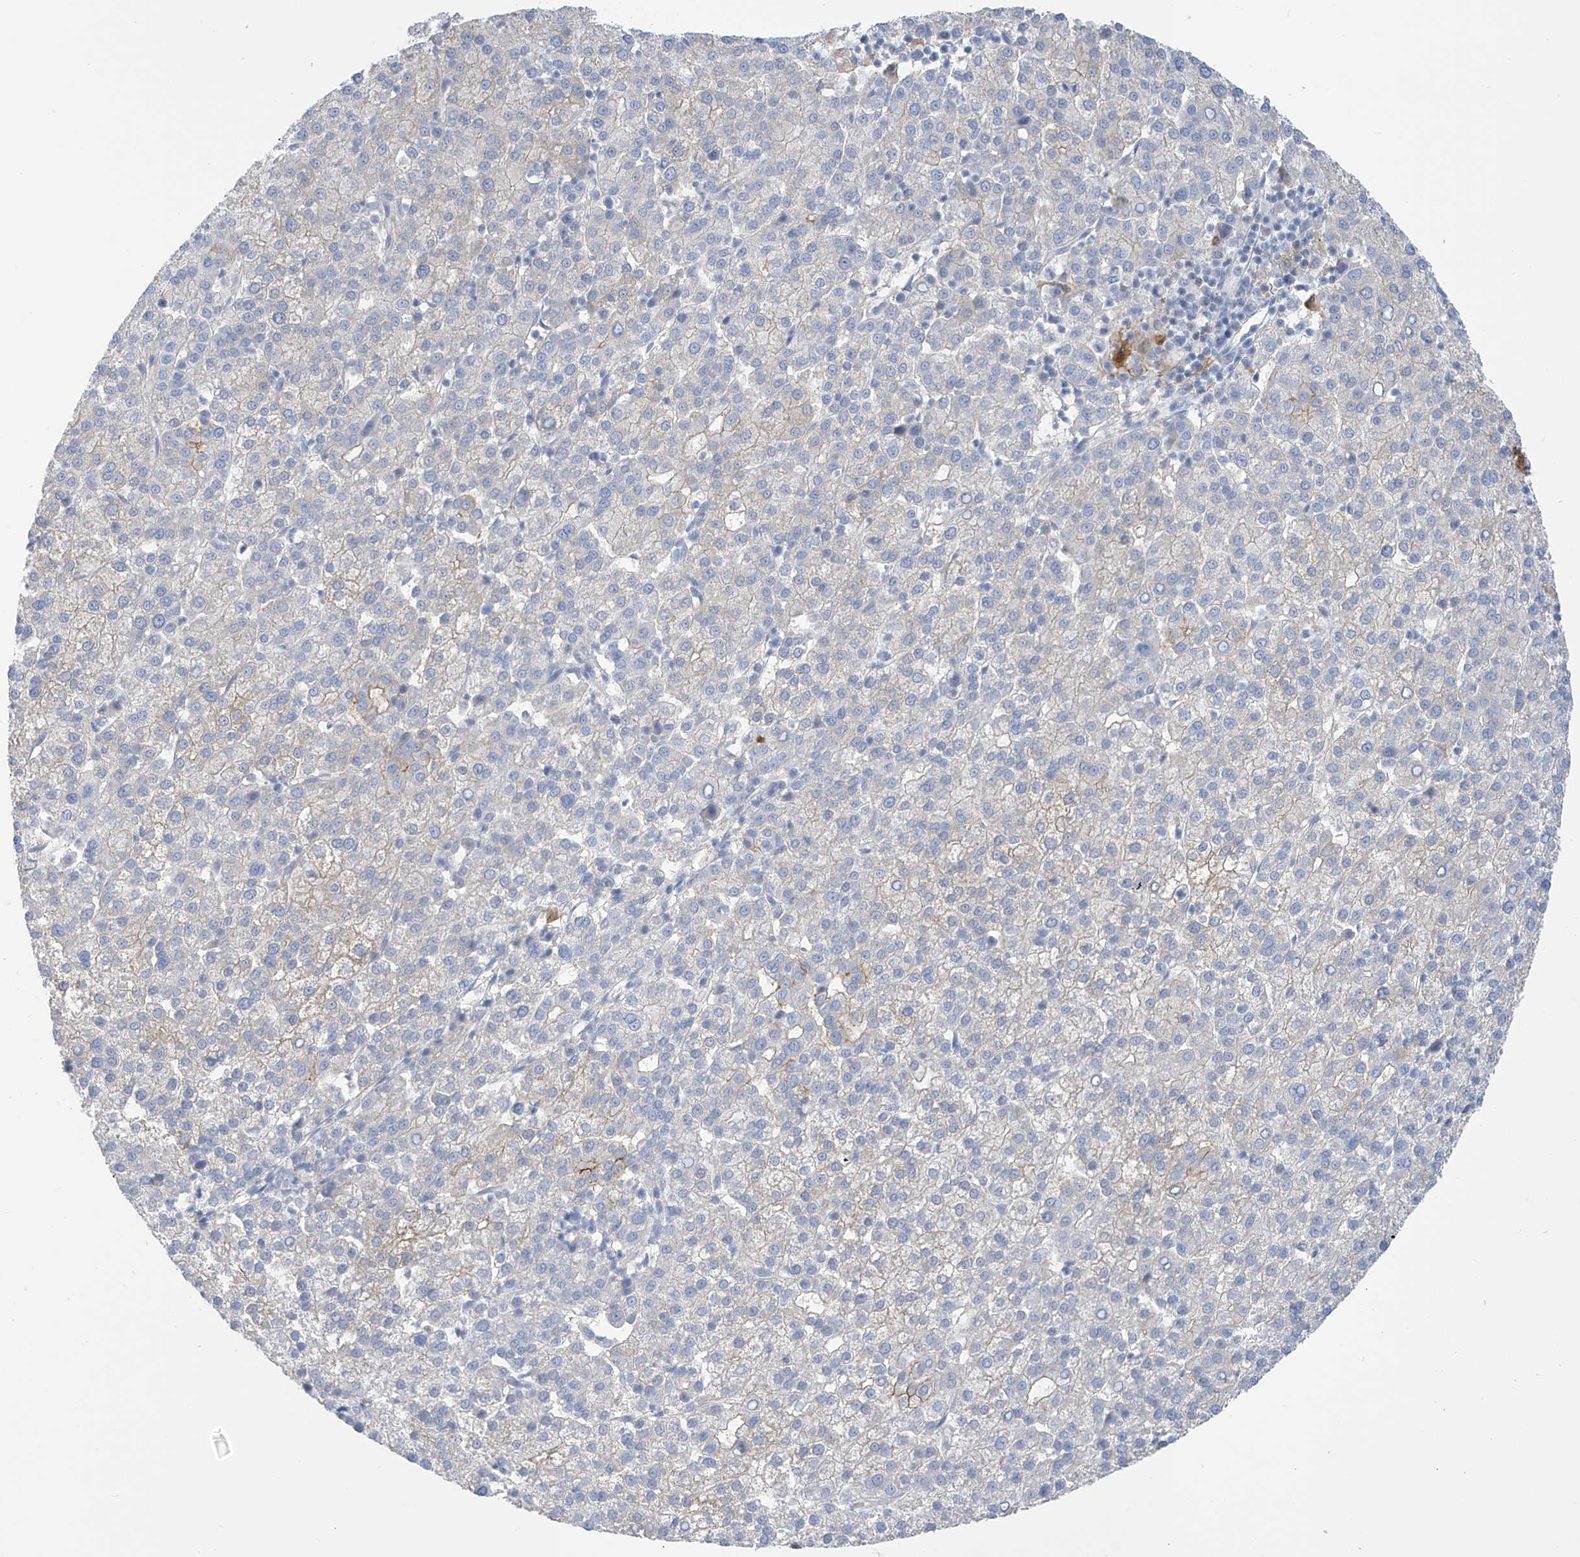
{"staining": {"intensity": "negative", "quantity": "none", "location": "none"}, "tissue": "liver cancer", "cell_type": "Tumor cells", "image_type": "cancer", "snomed": [{"axis": "morphology", "description": "Carcinoma, Hepatocellular, NOS"}, {"axis": "topography", "description": "Liver"}], "caption": "DAB immunohistochemical staining of liver cancer (hepatocellular carcinoma) exhibits no significant positivity in tumor cells.", "gene": "TRMT2B", "patient": {"sex": "female", "age": 58}}